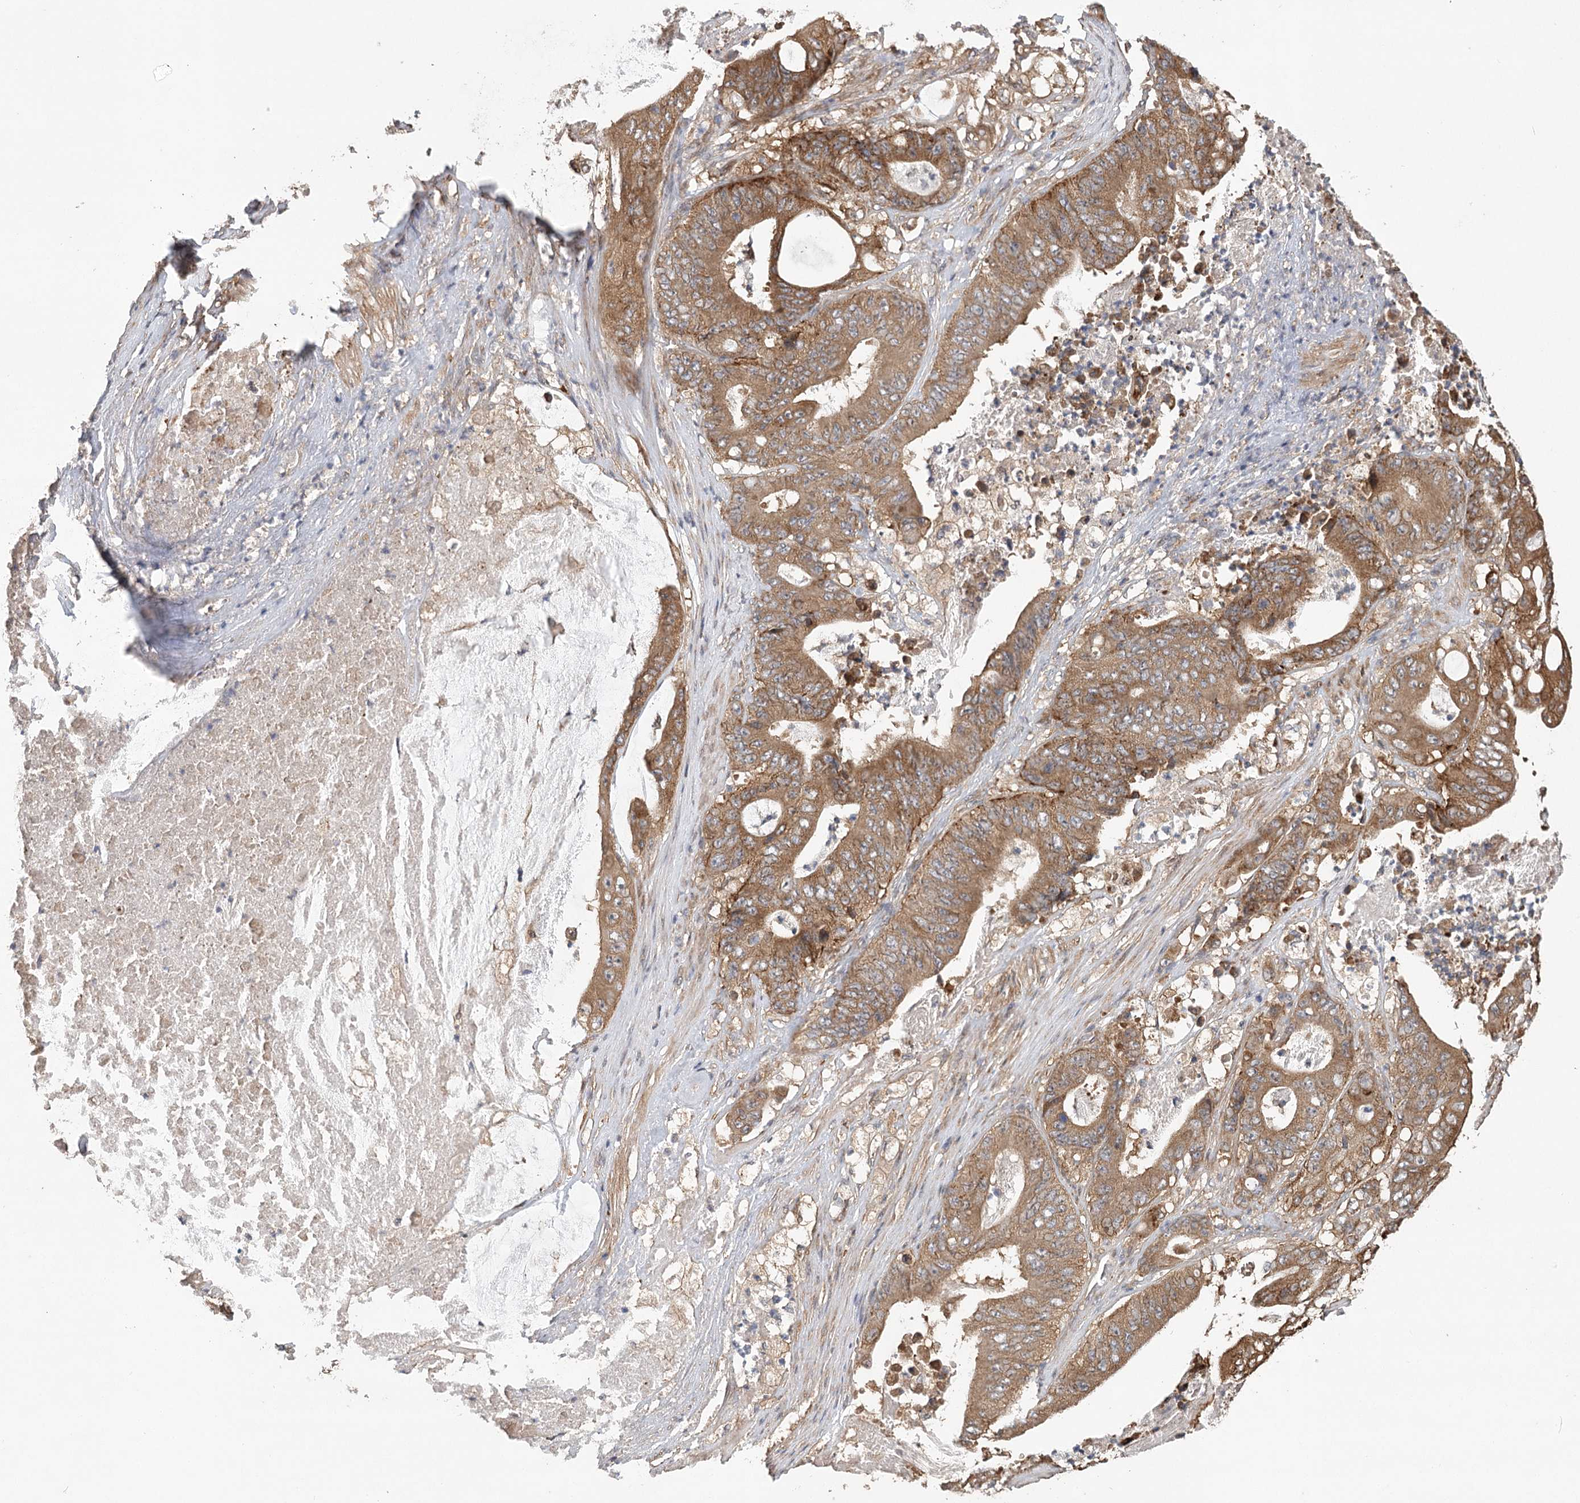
{"staining": {"intensity": "moderate", "quantity": ">75%", "location": "cytoplasmic/membranous"}, "tissue": "stomach cancer", "cell_type": "Tumor cells", "image_type": "cancer", "snomed": [{"axis": "morphology", "description": "Adenocarcinoma, NOS"}, {"axis": "topography", "description": "Stomach"}], "caption": "DAB immunohistochemical staining of adenocarcinoma (stomach) demonstrates moderate cytoplasmic/membranous protein staining in approximately >75% of tumor cells. (DAB IHC, brown staining for protein, blue staining for nuclei).", "gene": "LSS", "patient": {"sex": "female", "age": 73}}